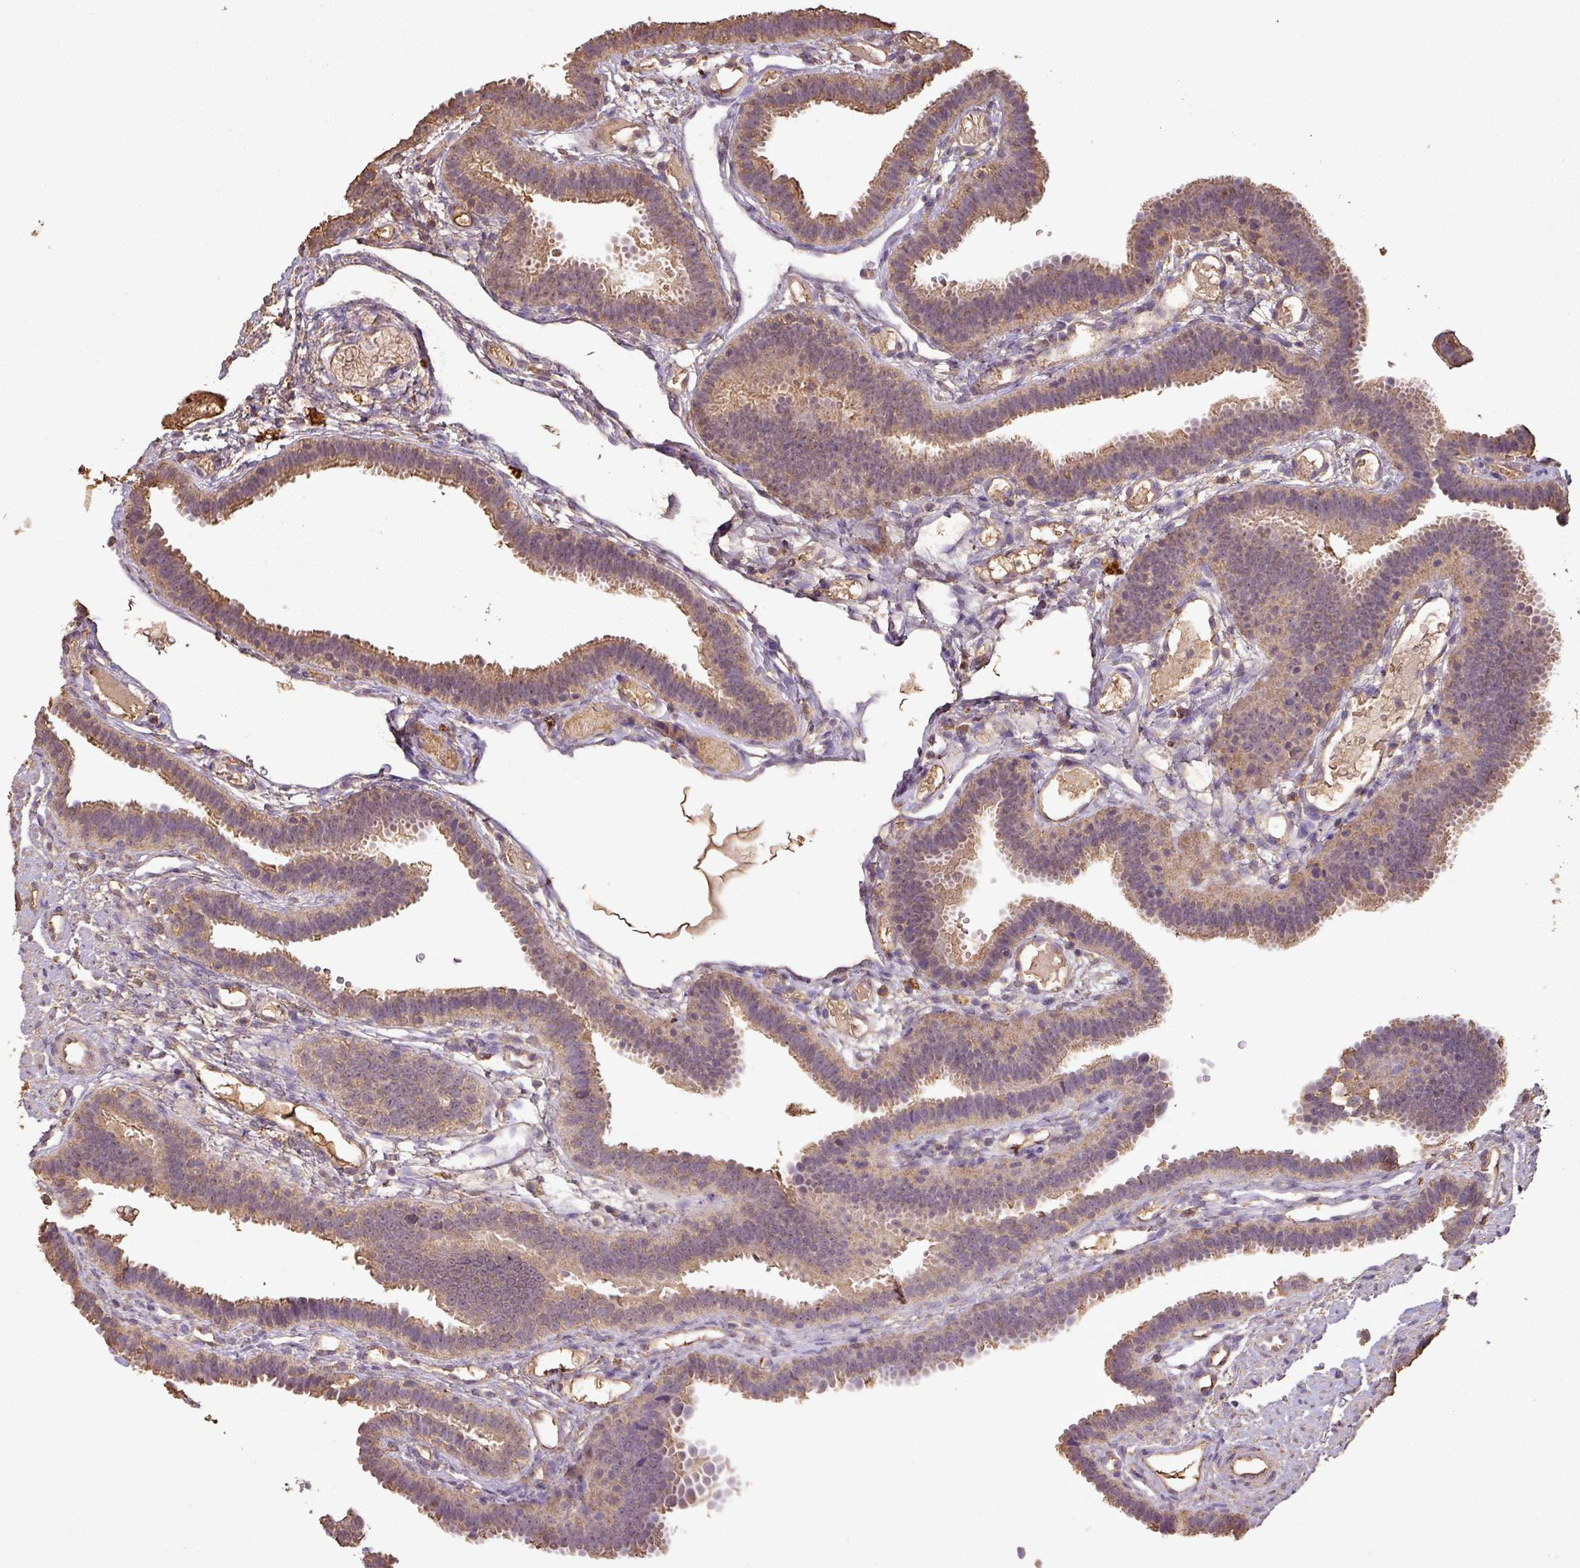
{"staining": {"intensity": "moderate", "quantity": ">75%", "location": "cytoplasmic/membranous"}, "tissue": "fallopian tube", "cell_type": "Glandular cells", "image_type": "normal", "snomed": [{"axis": "morphology", "description": "Normal tissue, NOS"}, {"axis": "topography", "description": "Fallopian tube"}], "caption": "Brown immunohistochemical staining in unremarkable human fallopian tube exhibits moderate cytoplasmic/membranous expression in about >75% of glandular cells. The staining was performed using DAB (3,3'-diaminobenzidine), with brown indicating positive protein expression. Nuclei are stained blue with hematoxylin.", "gene": "ATAT1", "patient": {"sex": "female", "age": 37}}